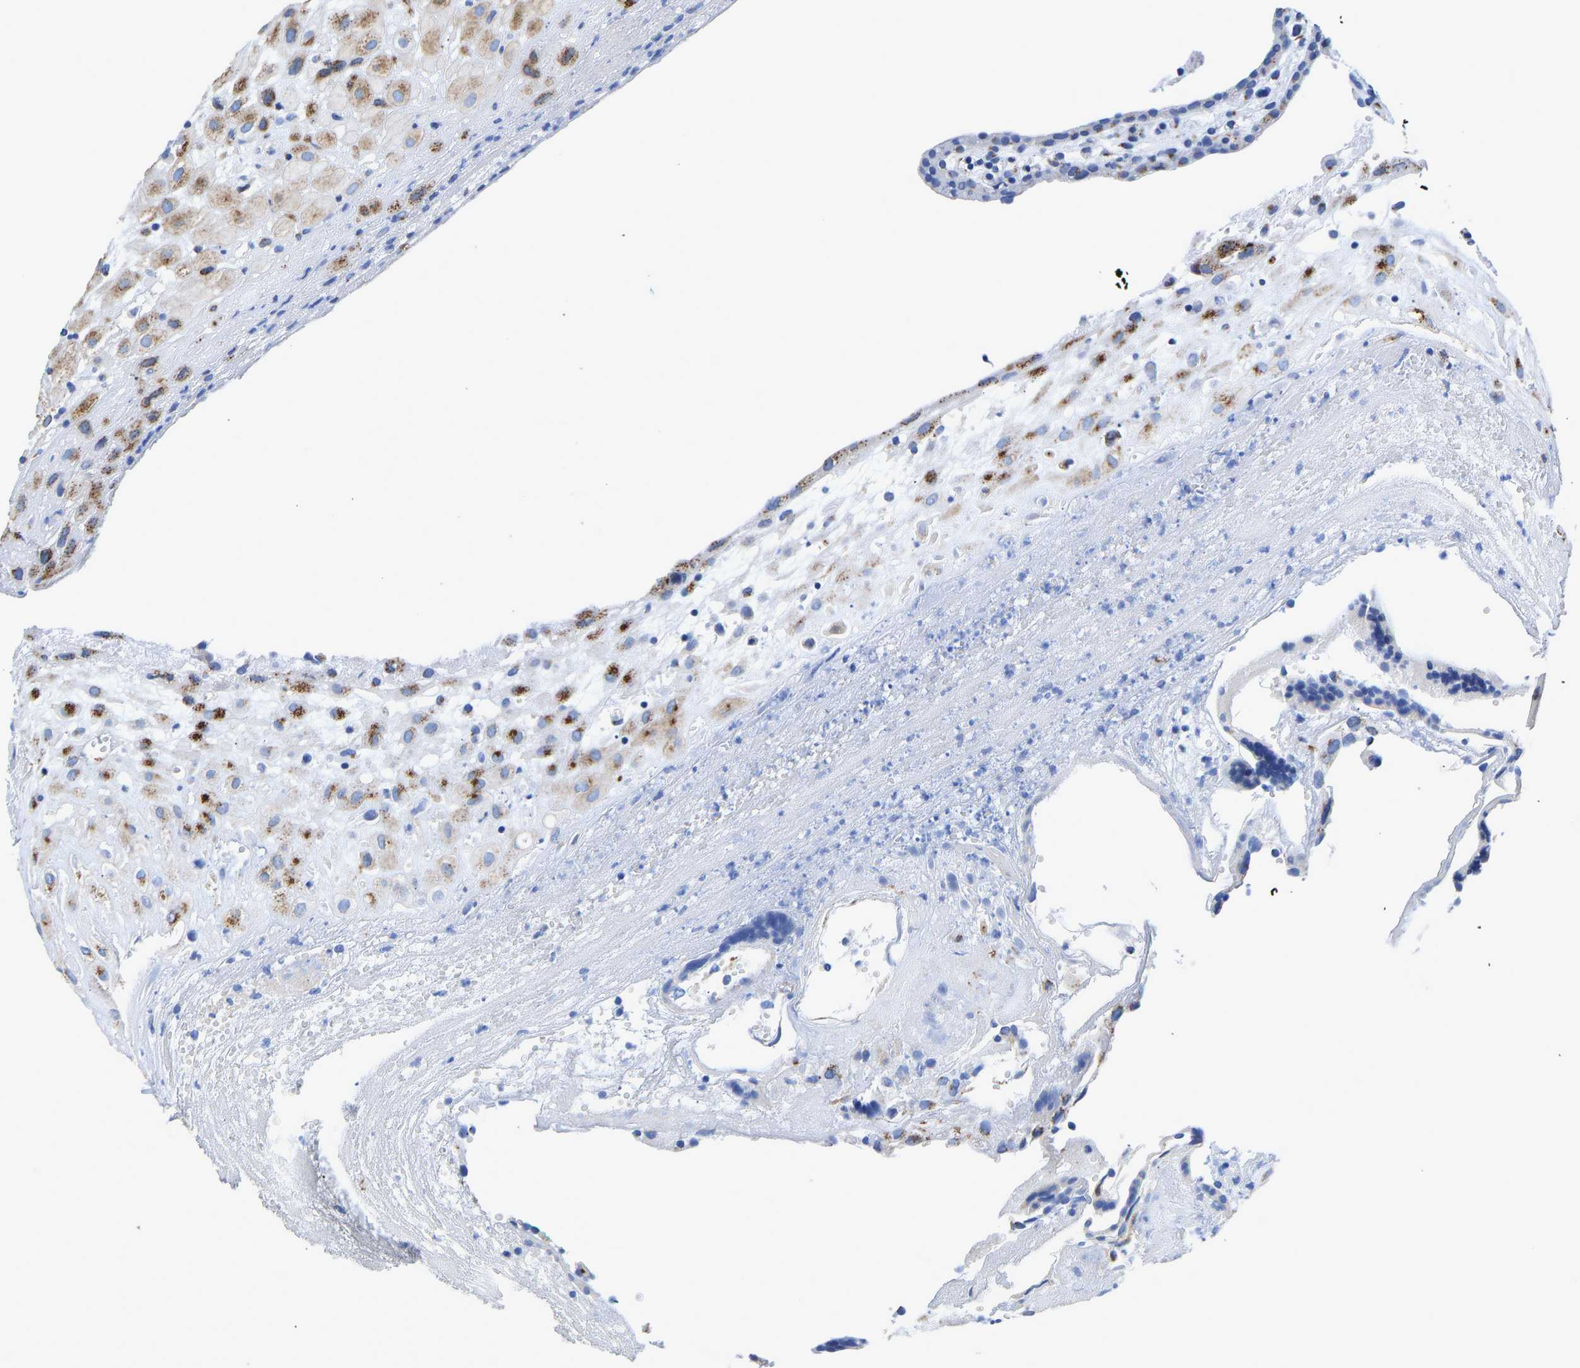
{"staining": {"intensity": "moderate", "quantity": ">75%", "location": "cytoplasmic/membranous"}, "tissue": "placenta", "cell_type": "Decidual cells", "image_type": "normal", "snomed": [{"axis": "morphology", "description": "Normal tissue, NOS"}, {"axis": "topography", "description": "Placenta"}], "caption": "High-magnification brightfield microscopy of benign placenta stained with DAB (brown) and counterstained with hematoxylin (blue). decidual cells exhibit moderate cytoplasmic/membranous expression is appreciated in about>75% of cells.", "gene": "TMEM87A", "patient": {"sex": "female", "age": 18}}